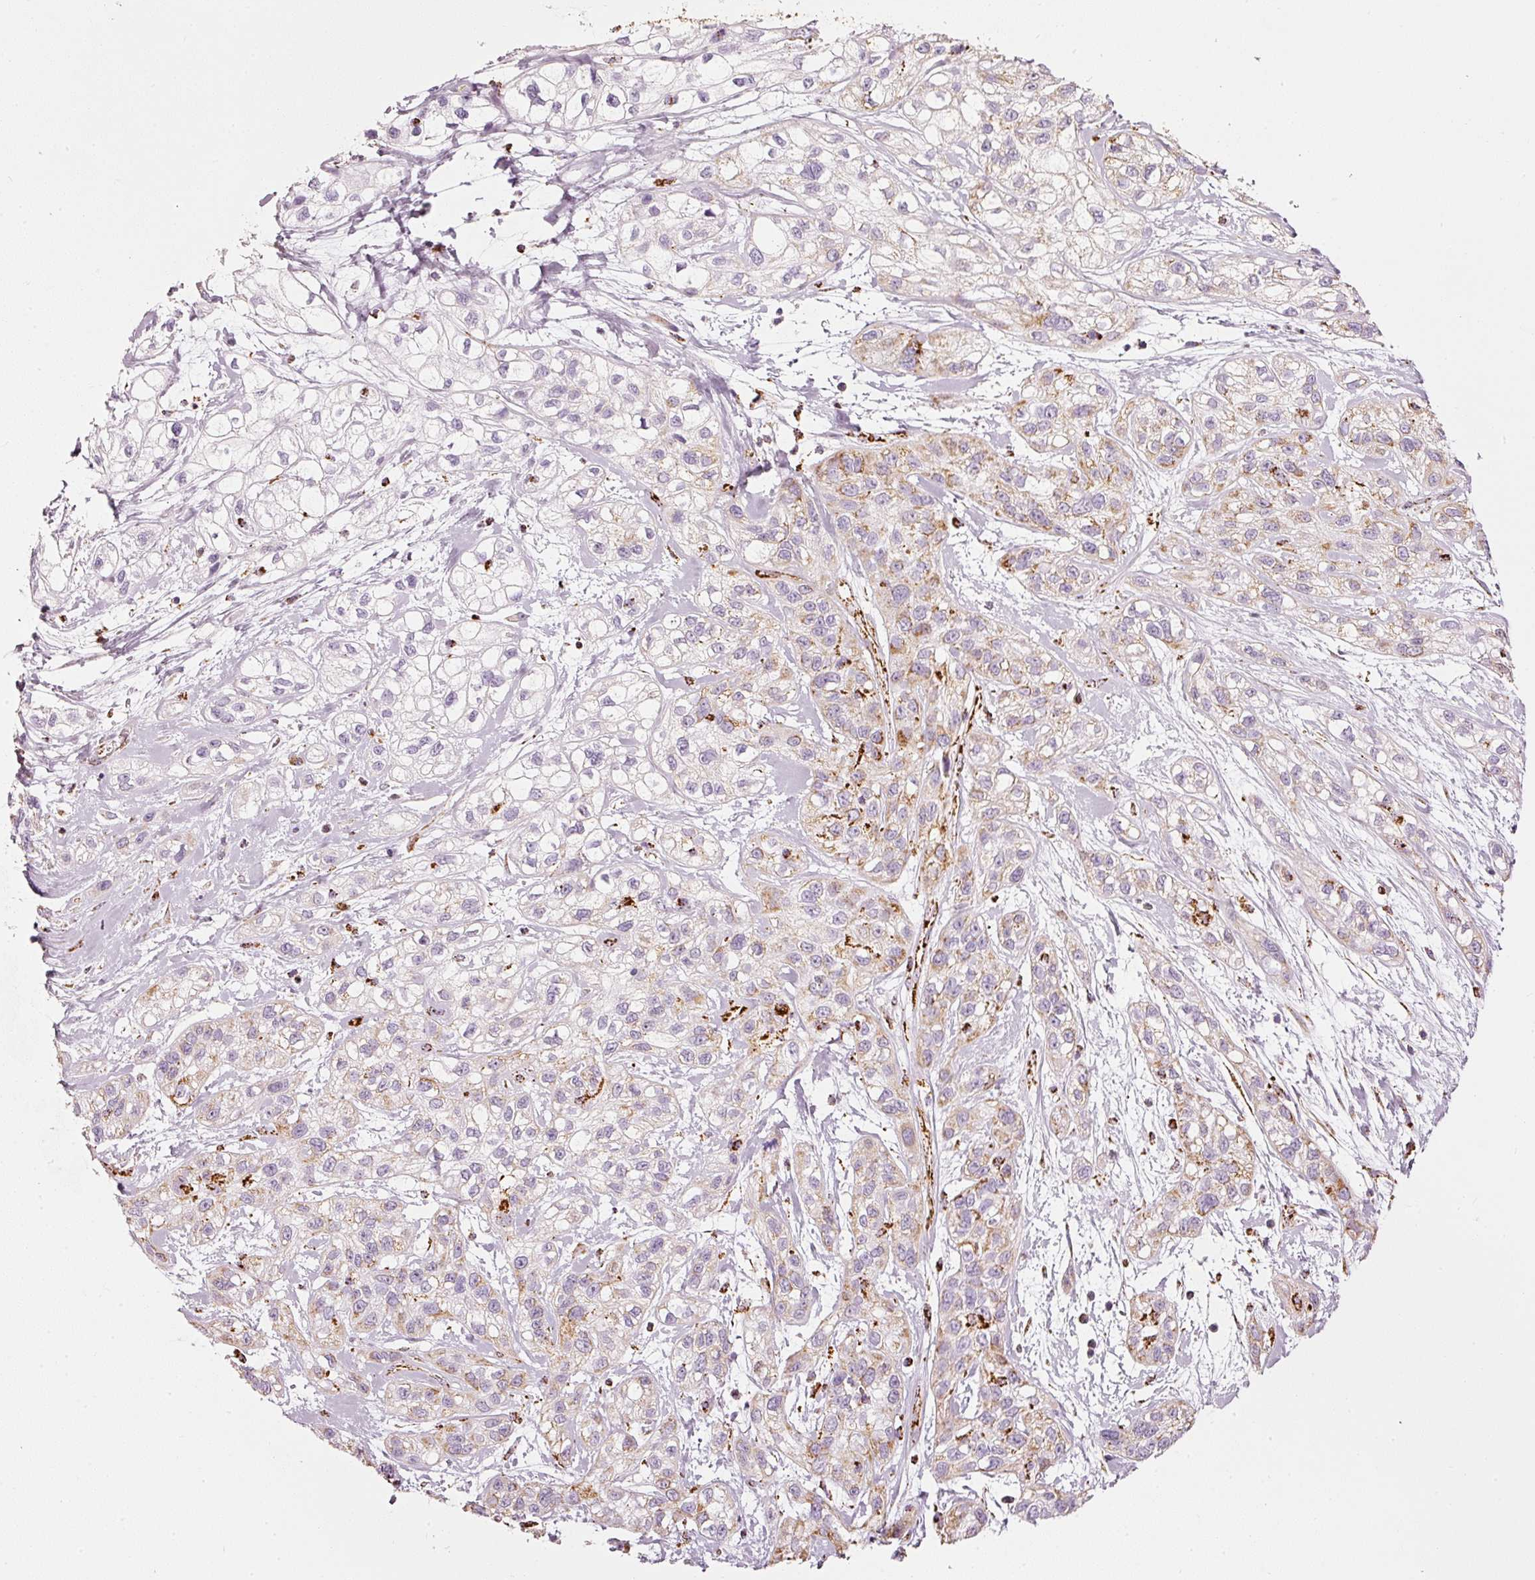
{"staining": {"intensity": "moderate", "quantity": "25%-75%", "location": "cytoplasmic/membranous"}, "tissue": "skin cancer", "cell_type": "Tumor cells", "image_type": "cancer", "snomed": [{"axis": "morphology", "description": "Squamous cell carcinoma, NOS"}, {"axis": "topography", "description": "Skin"}], "caption": "Protein staining of squamous cell carcinoma (skin) tissue reveals moderate cytoplasmic/membranous staining in approximately 25%-75% of tumor cells. (Stains: DAB (3,3'-diaminobenzidine) in brown, nuclei in blue, Microscopy: brightfield microscopy at high magnification).", "gene": "MT-CO2", "patient": {"sex": "male", "age": 82}}